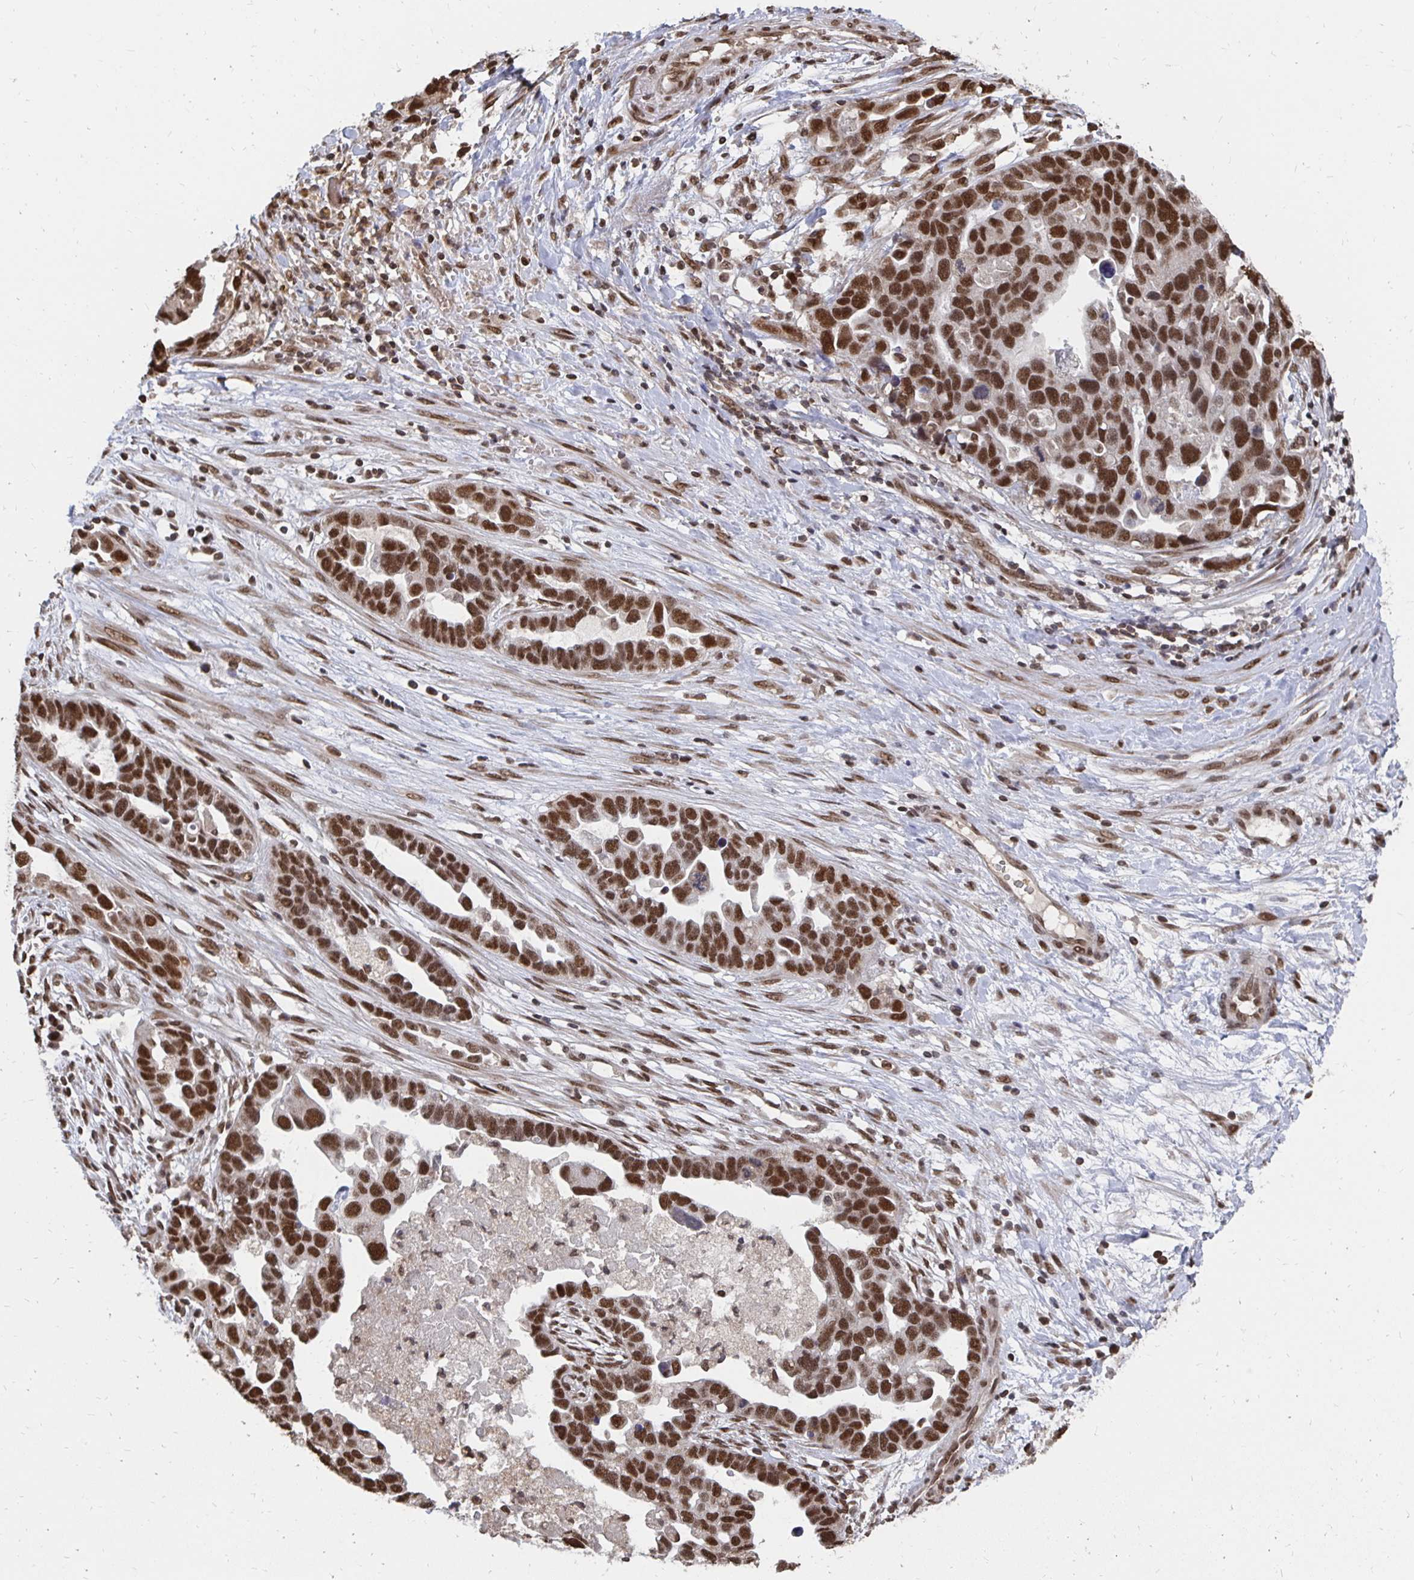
{"staining": {"intensity": "strong", "quantity": ">75%", "location": "nuclear"}, "tissue": "ovarian cancer", "cell_type": "Tumor cells", "image_type": "cancer", "snomed": [{"axis": "morphology", "description": "Cystadenocarcinoma, serous, NOS"}, {"axis": "topography", "description": "Ovary"}], "caption": "IHC micrograph of neoplastic tissue: serous cystadenocarcinoma (ovarian) stained using immunohistochemistry (IHC) exhibits high levels of strong protein expression localized specifically in the nuclear of tumor cells, appearing as a nuclear brown color.", "gene": "GTF3C6", "patient": {"sex": "female", "age": 54}}